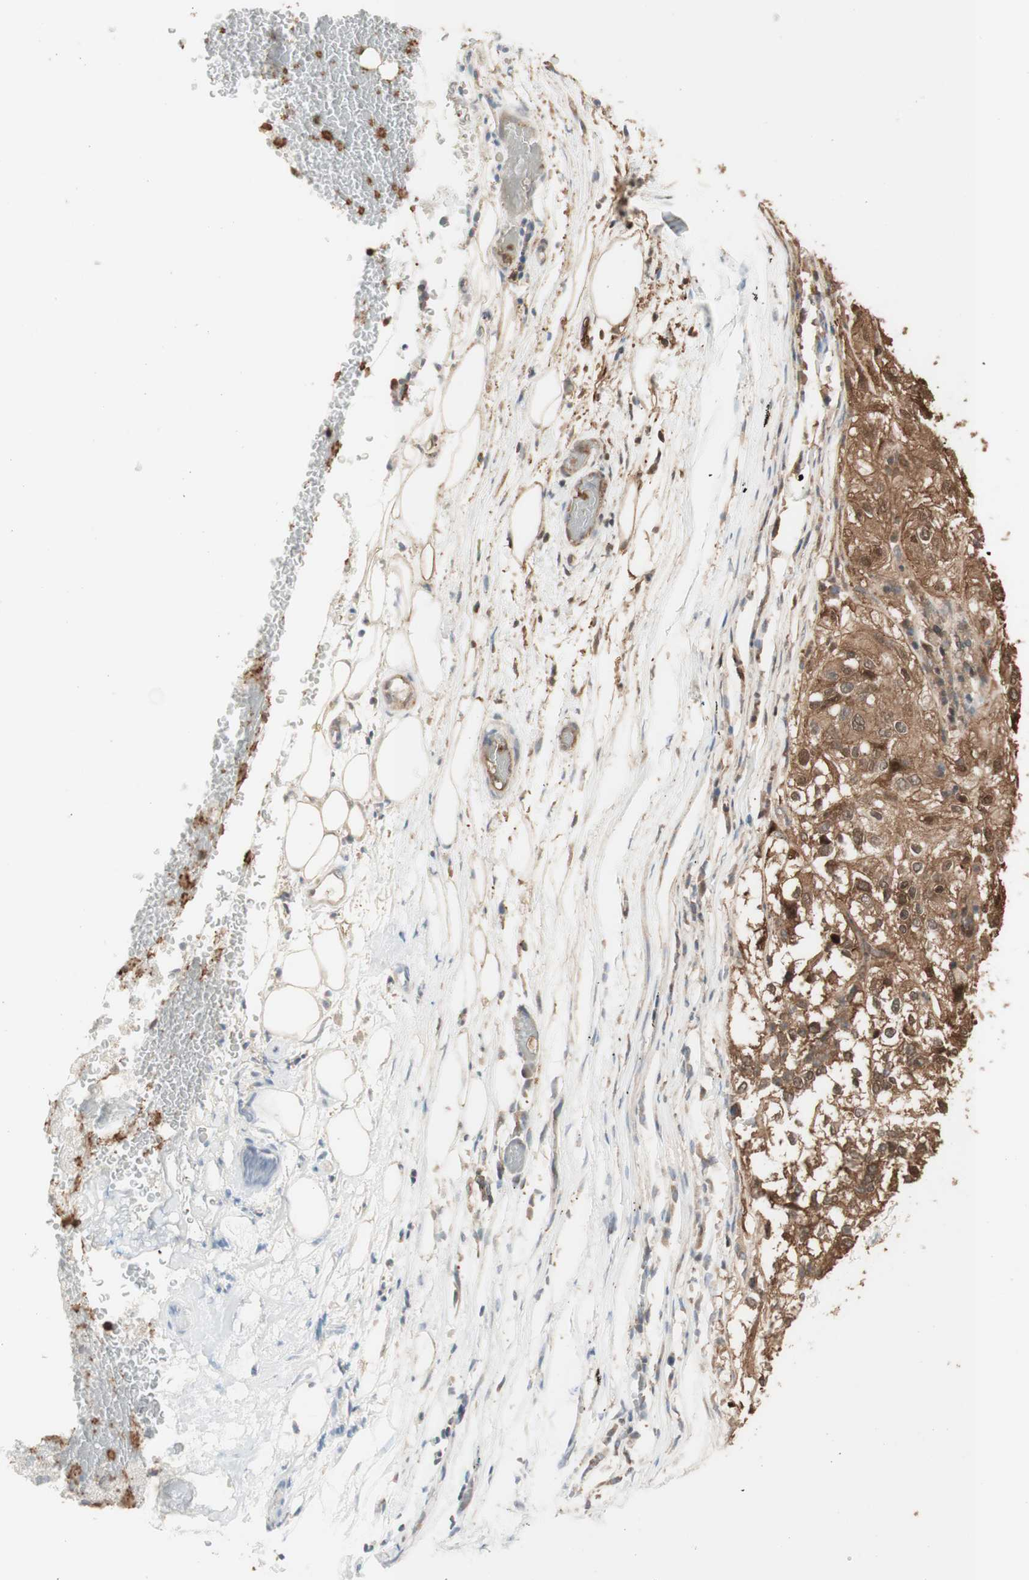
{"staining": {"intensity": "moderate", "quantity": ">75%", "location": "cytoplasmic/membranous,nuclear"}, "tissue": "lung cancer", "cell_type": "Tumor cells", "image_type": "cancer", "snomed": [{"axis": "morphology", "description": "Inflammation, NOS"}, {"axis": "morphology", "description": "Squamous cell carcinoma, NOS"}, {"axis": "topography", "description": "Lymph node"}, {"axis": "topography", "description": "Soft tissue"}, {"axis": "topography", "description": "Lung"}], "caption": "Immunohistochemistry (IHC) (DAB (3,3'-diaminobenzidine)) staining of human squamous cell carcinoma (lung) reveals moderate cytoplasmic/membranous and nuclear protein positivity in approximately >75% of tumor cells. (brown staining indicates protein expression, while blue staining denotes nuclei).", "gene": "YWHAB", "patient": {"sex": "male", "age": 66}}